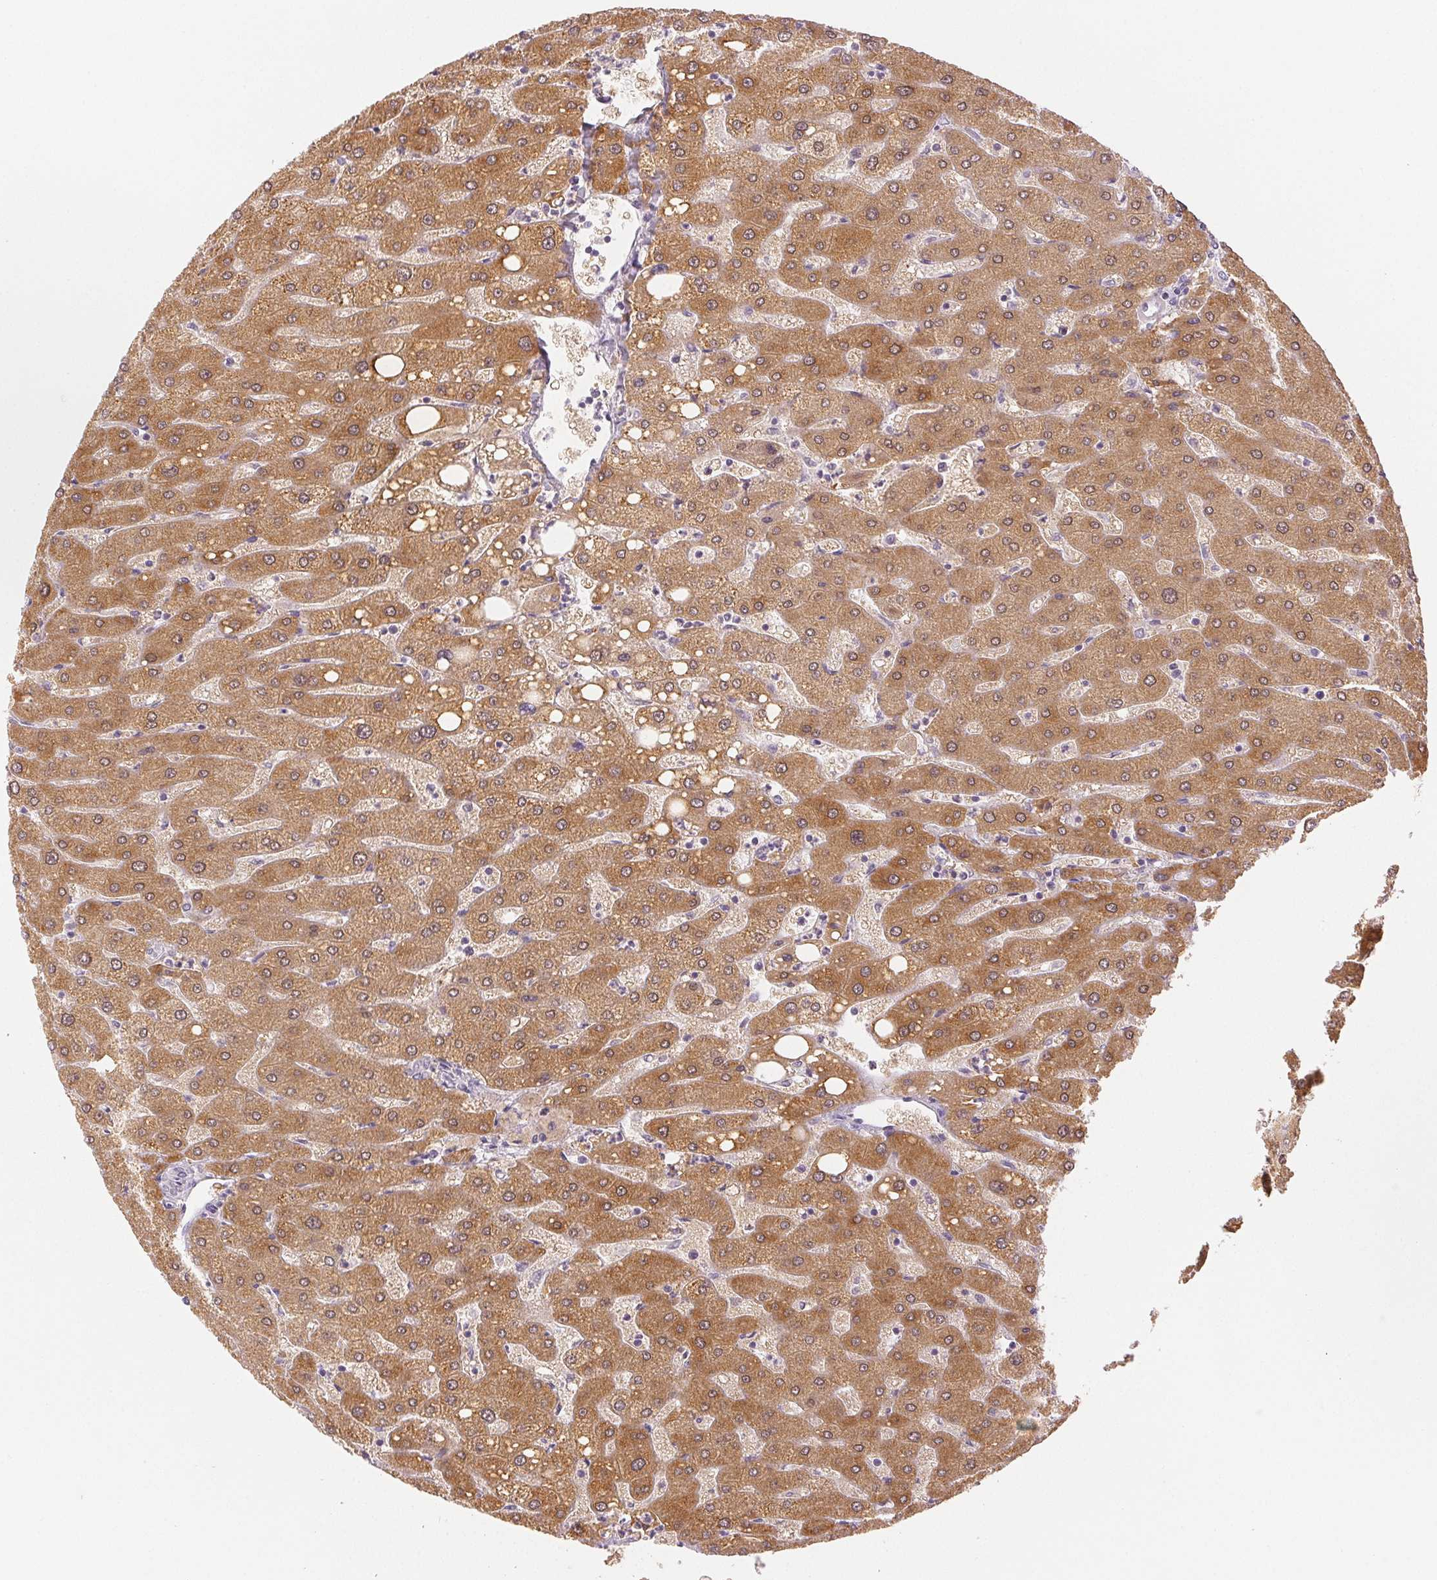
{"staining": {"intensity": "negative", "quantity": "none", "location": "none"}, "tissue": "liver", "cell_type": "Cholangiocytes", "image_type": "normal", "snomed": [{"axis": "morphology", "description": "Normal tissue, NOS"}, {"axis": "topography", "description": "Liver"}], "caption": "Immunohistochemical staining of benign liver shows no significant expression in cholangiocytes. (DAB (3,3'-diaminobenzidine) immunohistochemistry, high magnification).", "gene": "MAP1LC3A", "patient": {"sex": "male", "age": 67}}